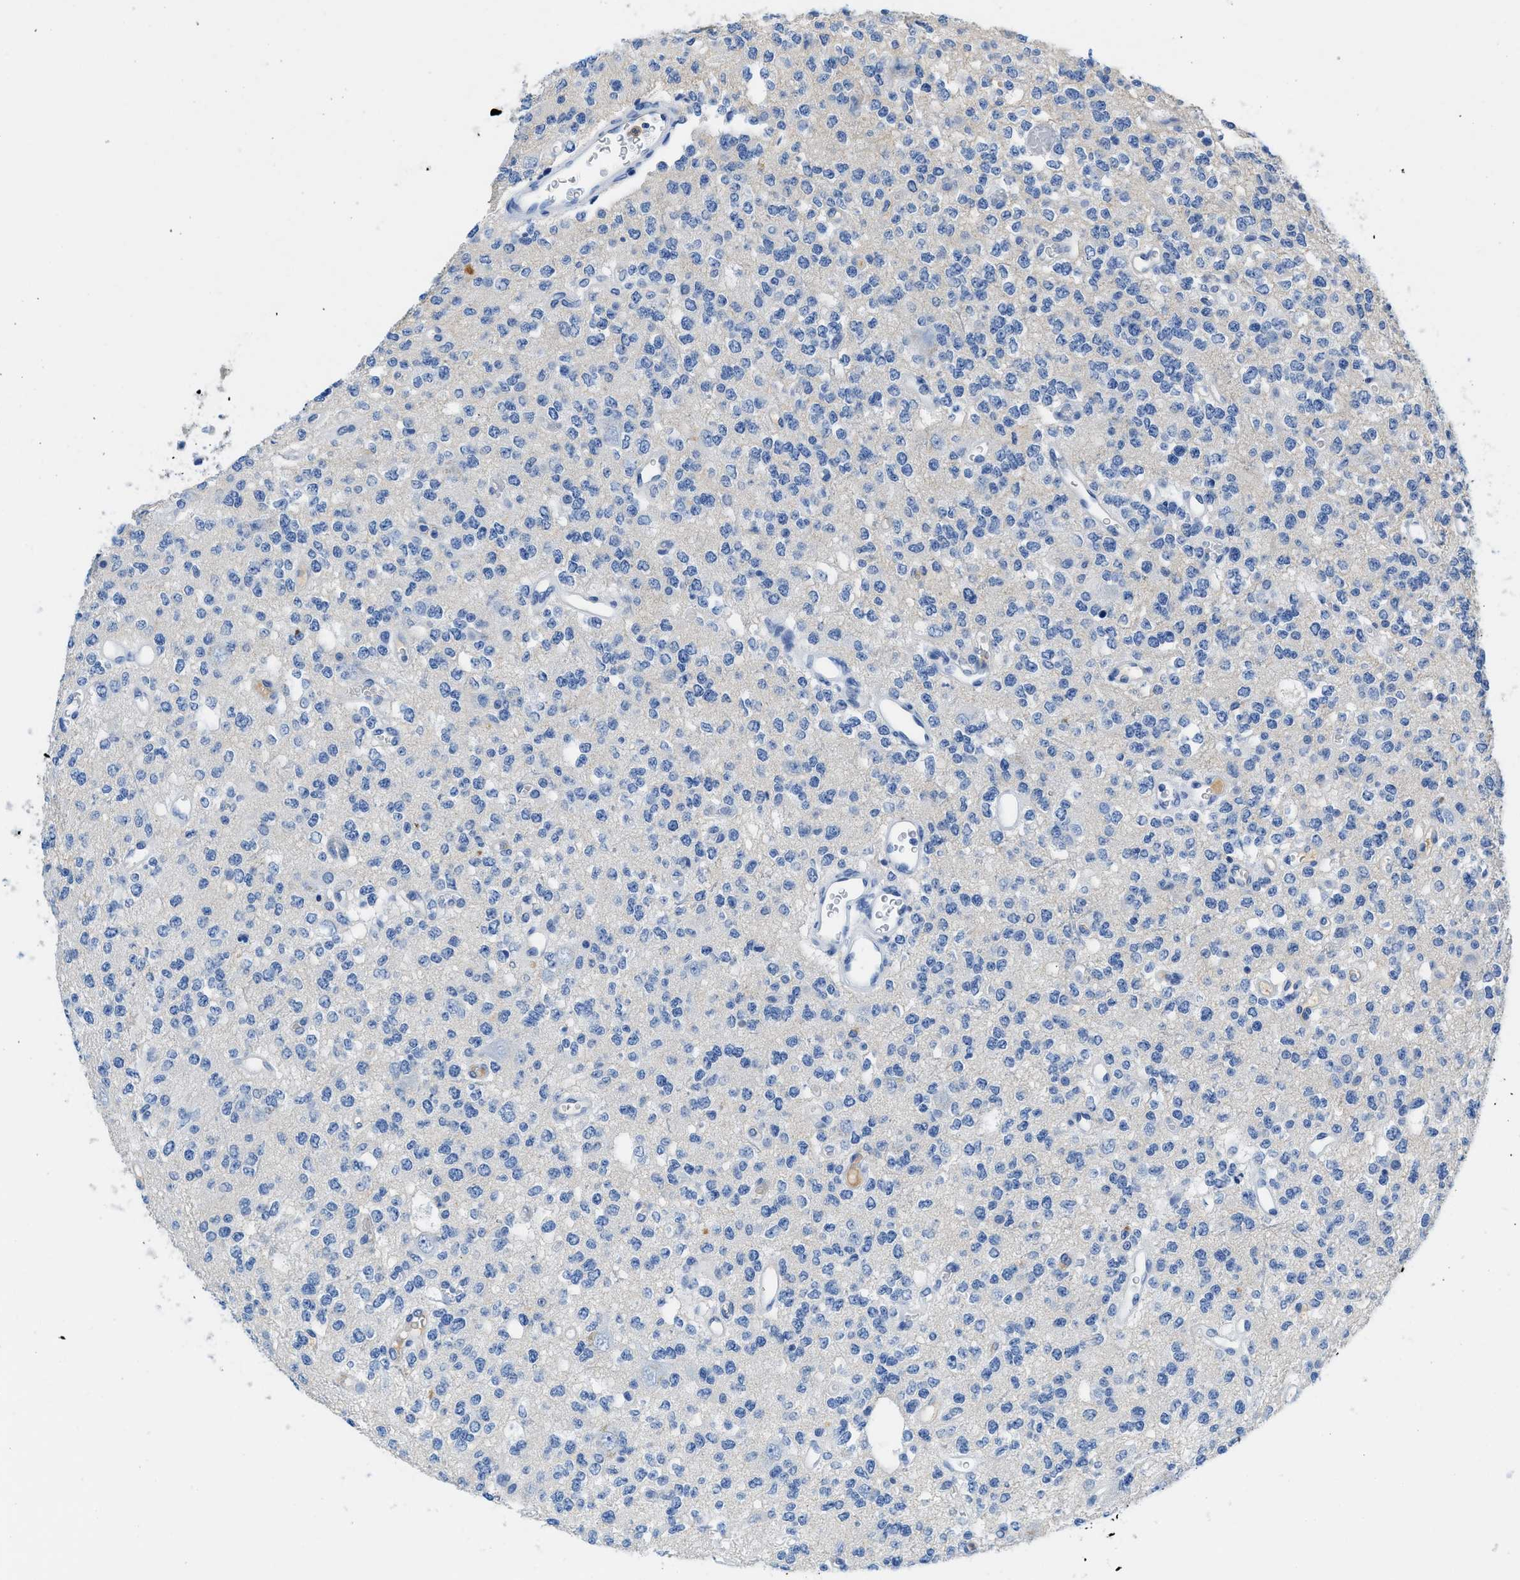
{"staining": {"intensity": "negative", "quantity": "none", "location": "none"}, "tissue": "glioma", "cell_type": "Tumor cells", "image_type": "cancer", "snomed": [{"axis": "morphology", "description": "Glioma, malignant, Low grade"}, {"axis": "topography", "description": "Brain"}], "caption": "Tumor cells are negative for brown protein staining in malignant low-grade glioma. Nuclei are stained in blue.", "gene": "SPEG", "patient": {"sex": "male", "age": 38}}